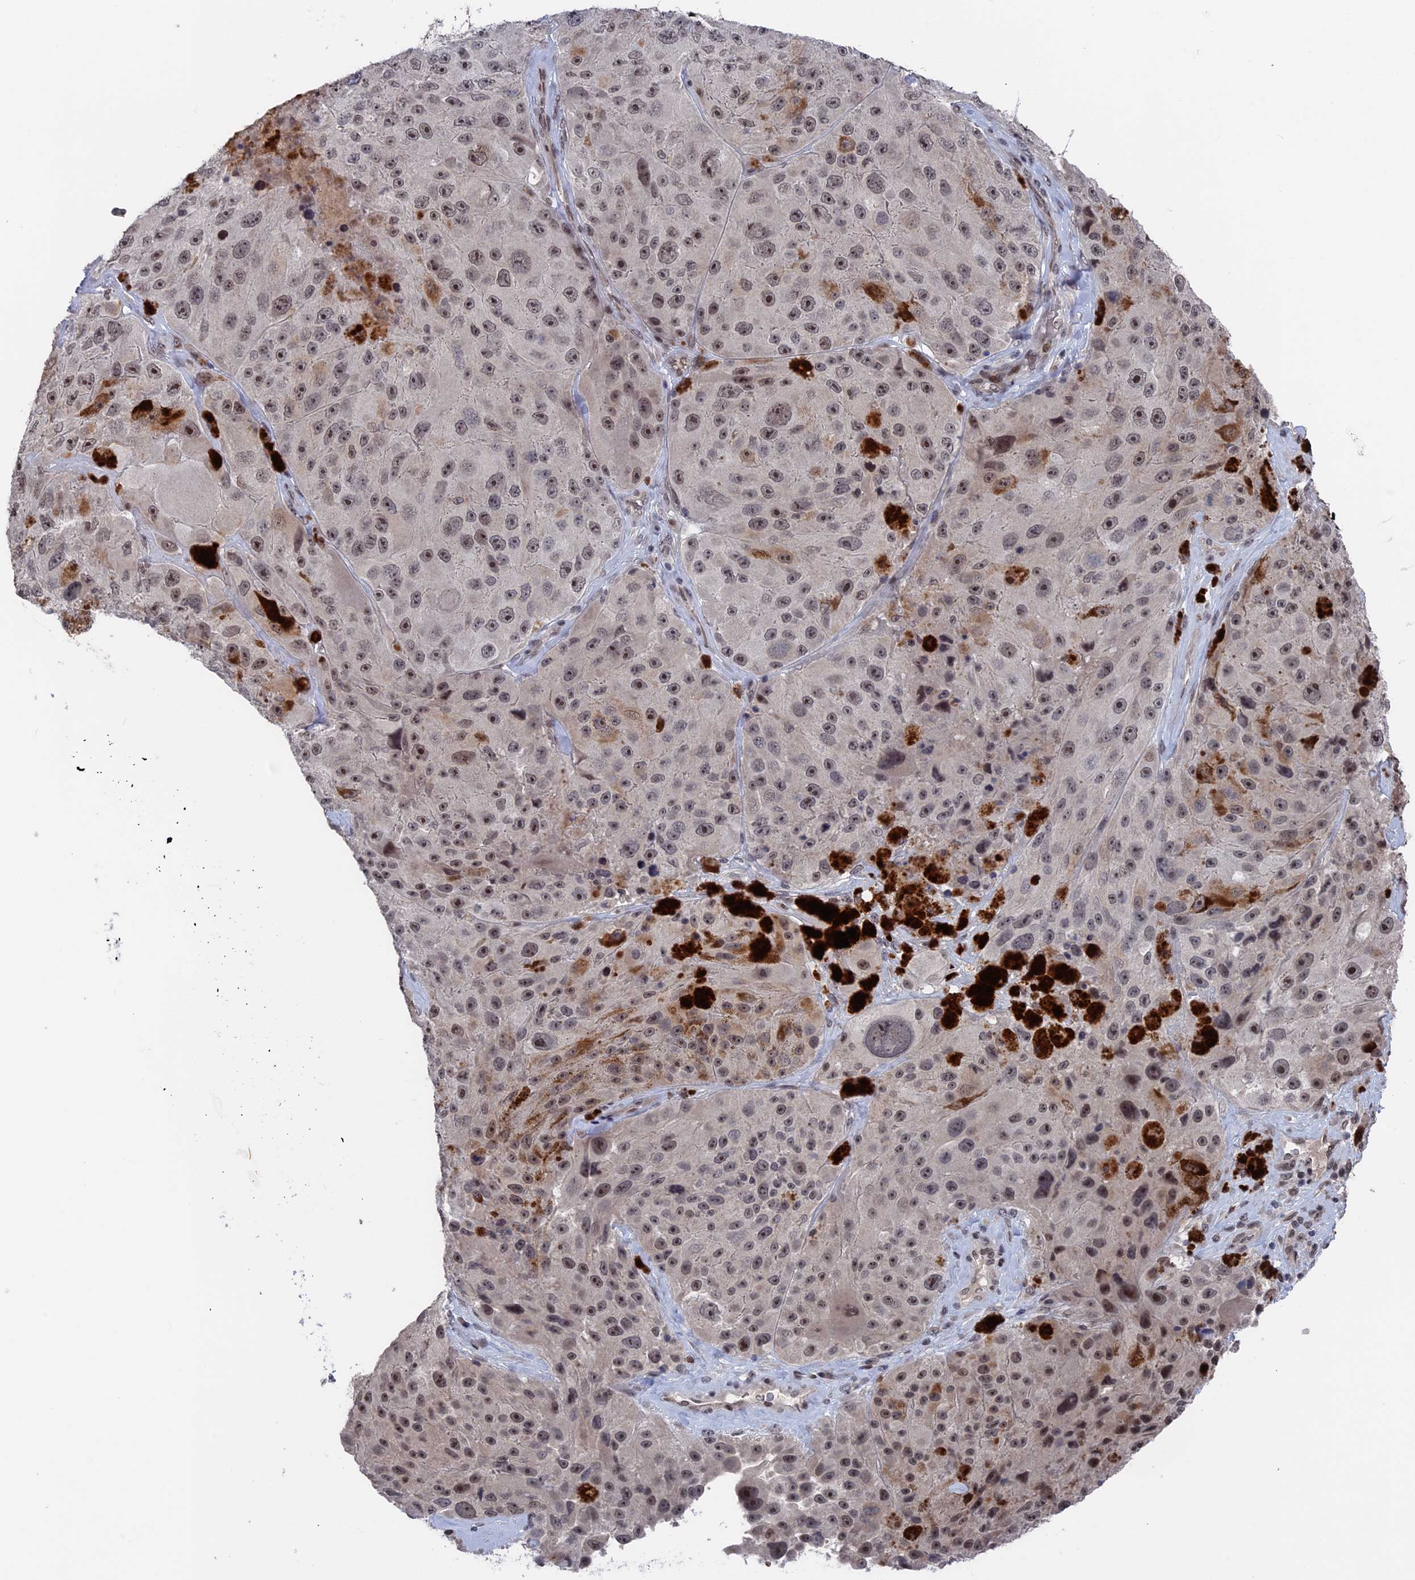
{"staining": {"intensity": "weak", "quantity": "25%-75%", "location": "nuclear"}, "tissue": "melanoma", "cell_type": "Tumor cells", "image_type": "cancer", "snomed": [{"axis": "morphology", "description": "Malignant melanoma, Metastatic site"}, {"axis": "topography", "description": "Lymph node"}], "caption": "Weak nuclear protein expression is seen in approximately 25%-75% of tumor cells in malignant melanoma (metastatic site).", "gene": "NR2C2AP", "patient": {"sex": "male", "age": 62}}